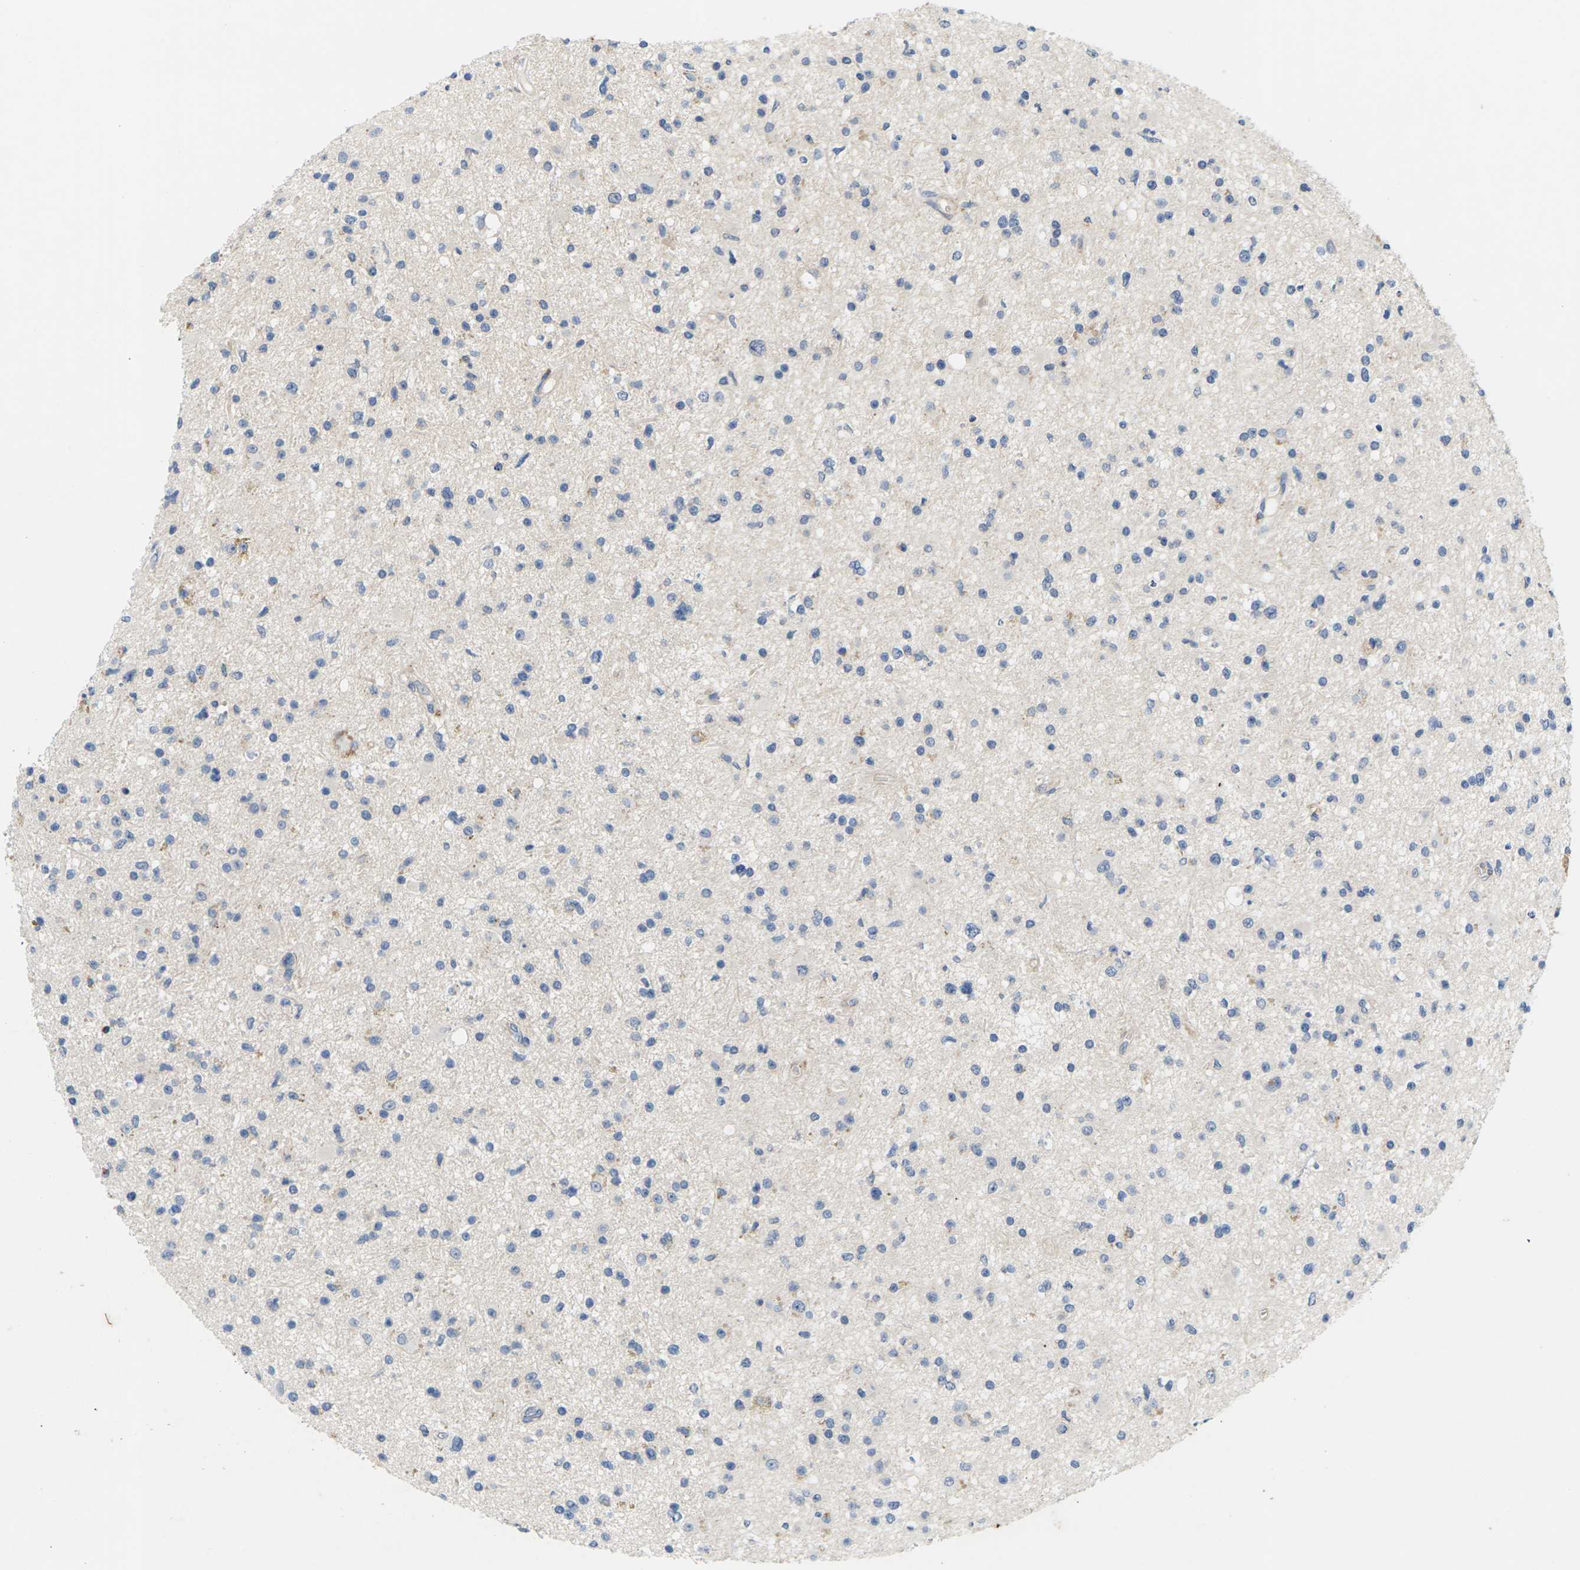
{"staining": {"intensity": "negative", "quantity": "none", "location": "none"}, "tissue": "glioma", "cell_type": "Tumor cells", "image_type": "cancer", "snomed": [{"axis": "morphology", "description": "Glioma, malignant, High grade"}, {"axis": "topography", "description": "Brain"}], "caption": "This is an immunohistochemistry photomicrograph of malignant high-grade glioma. There is no expression in tumor cells.", "gene": "ITGA5", "patient": {"sex": "male", "age": 33}}